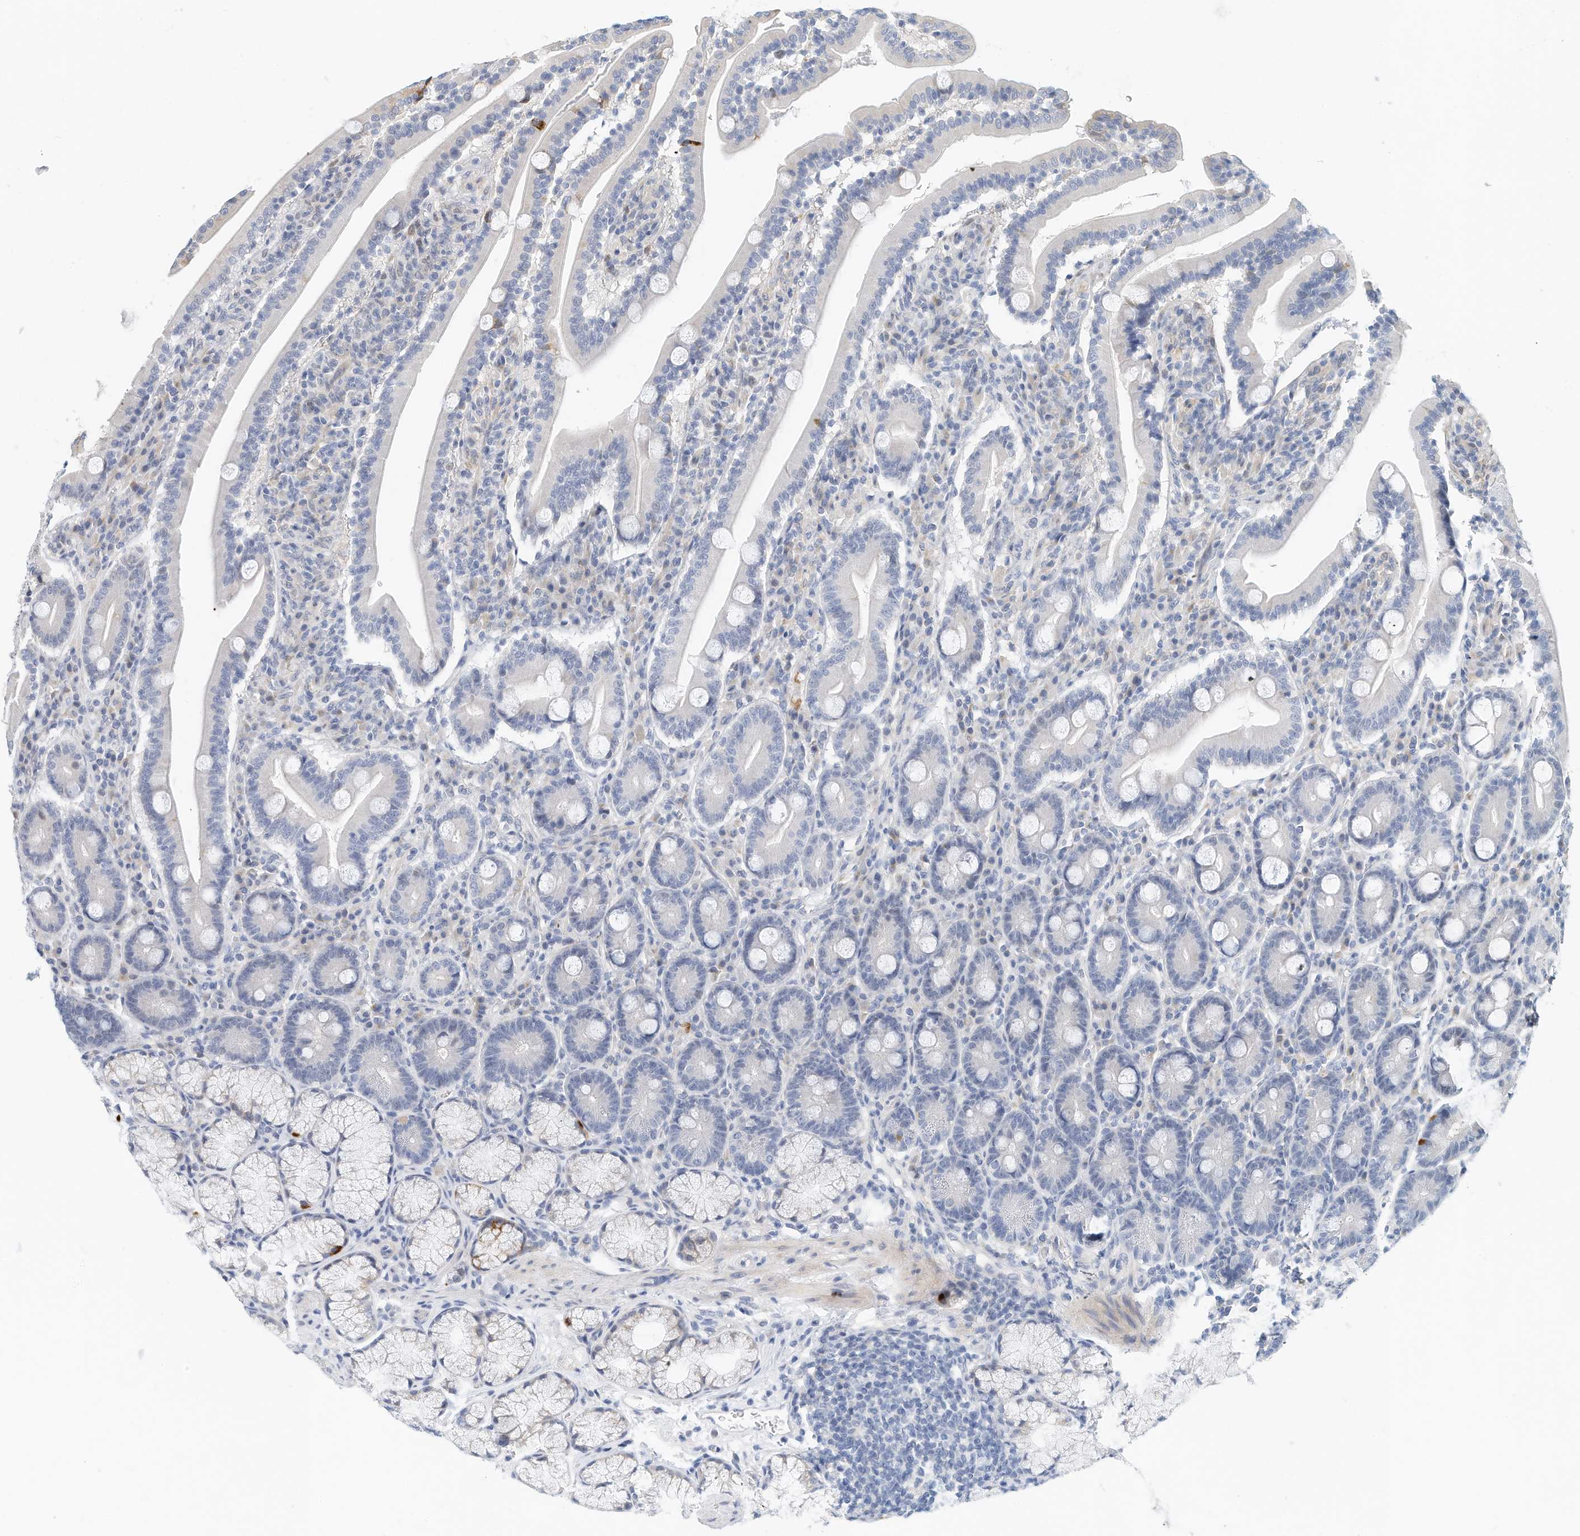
{"staining": {"intensity": "negative", "quantity": "none", "location": "none"}, "tissue": "duodenum", "cell_type": "Glandular cells", "image_type": "normal", "snomed": [{"axis": "morphology", "description": "Normal tissue, NOS"}, {"axis": "topography", "description": "Duodenum"}], "caption": "DAB (3,3'-diaminobenzidine) immunohistochemical staining of benign duodenum demonstrates no significant expression in glandular cells.", "gene": "ARHGAP28", "patient": {"sex": "male", "age": 35}}